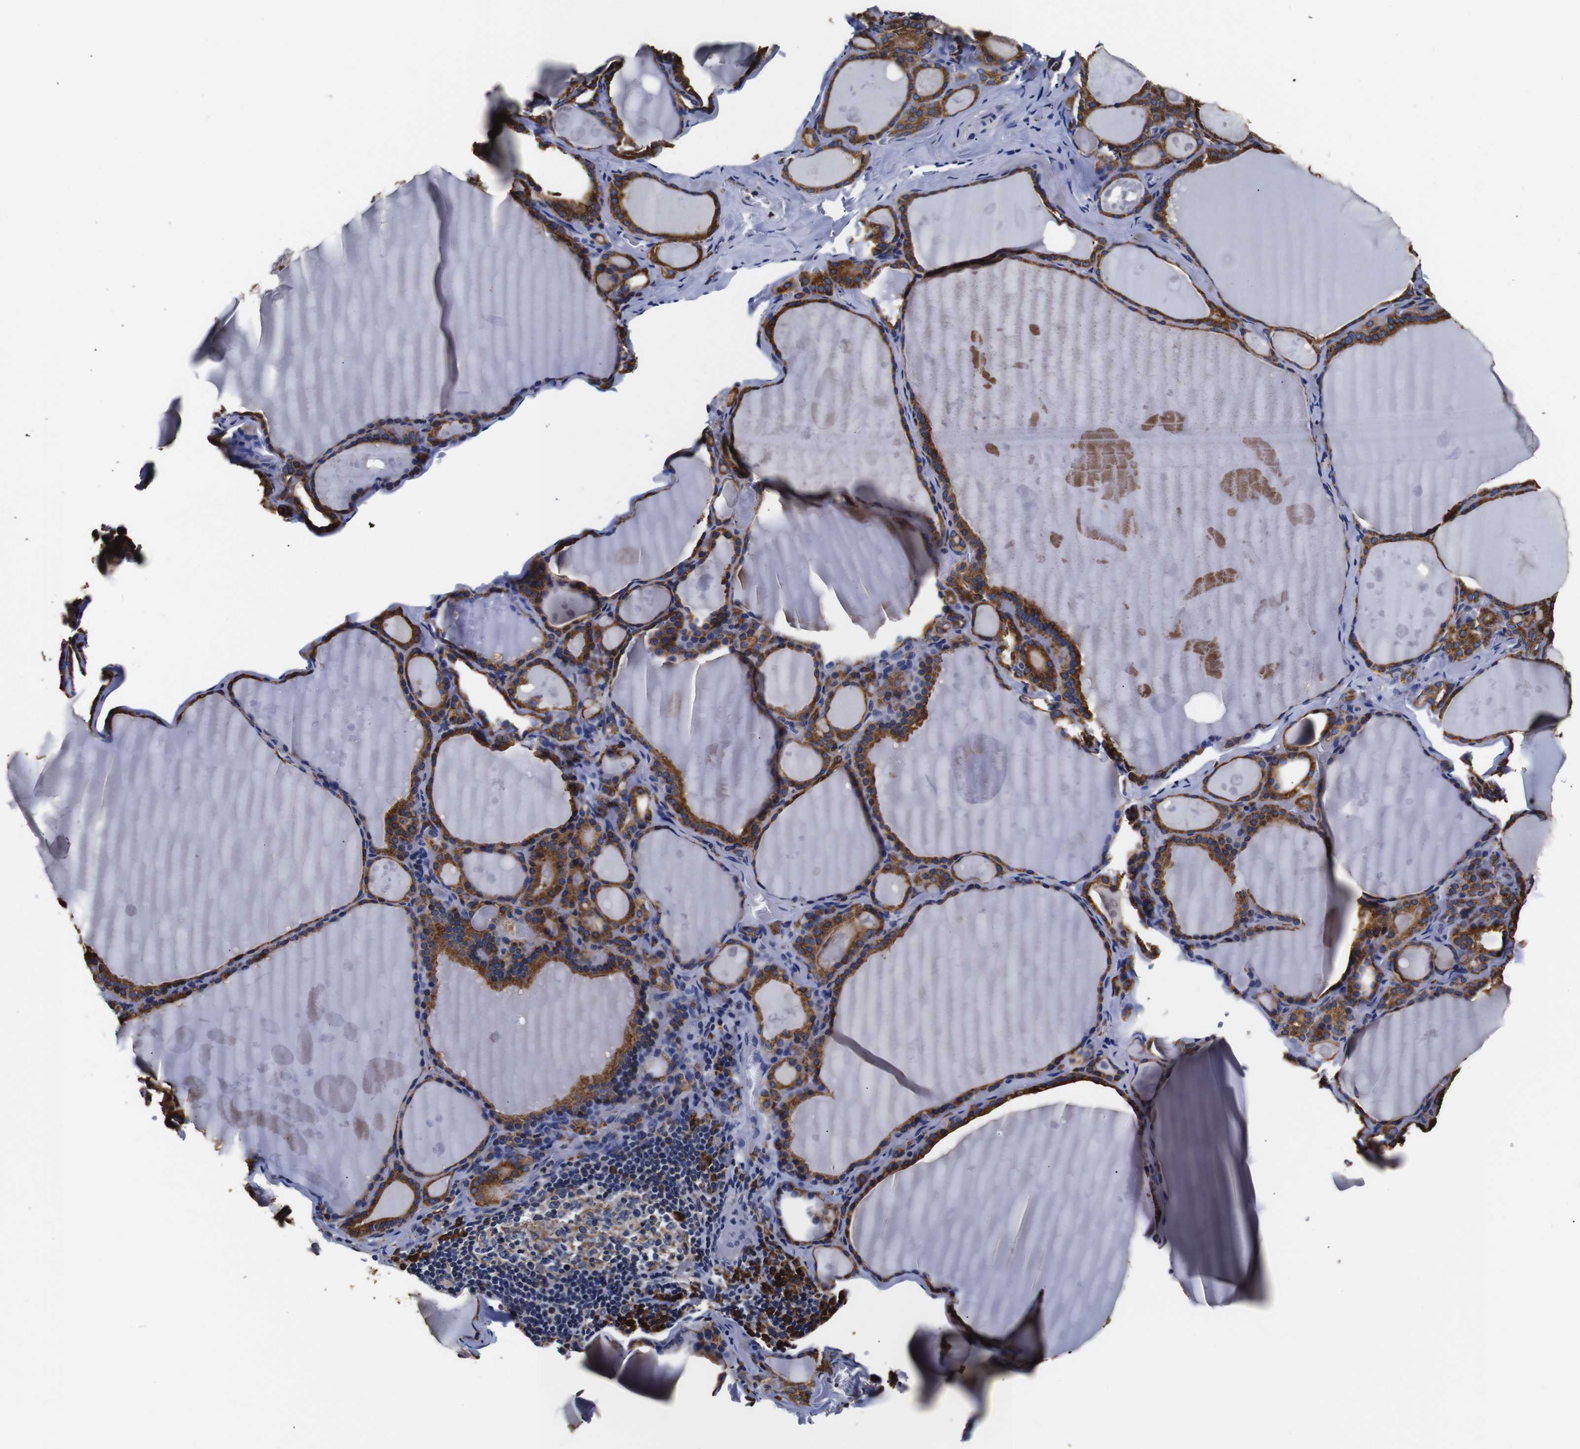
{"staining": {"intensity": "strong", "quantity": ">75%", "location": "cytoplasmic/membranous"}, "tissue": "thyroid gland", "cell_type": "Glandular cells", "image_type": "normal", "snomed": [{"axis": "morphology", "description": "Normal tissue, NOS"}, {"axis": "topography", "description": "Thyroid gland"}], "caption": "The immunohistochemical stain labels strong cytoplasmic/membranous expression in glandular cells of unremarkable thyroid gland.", "gene": "PPIB", "patient": {"sex": "male", "age": 56}}